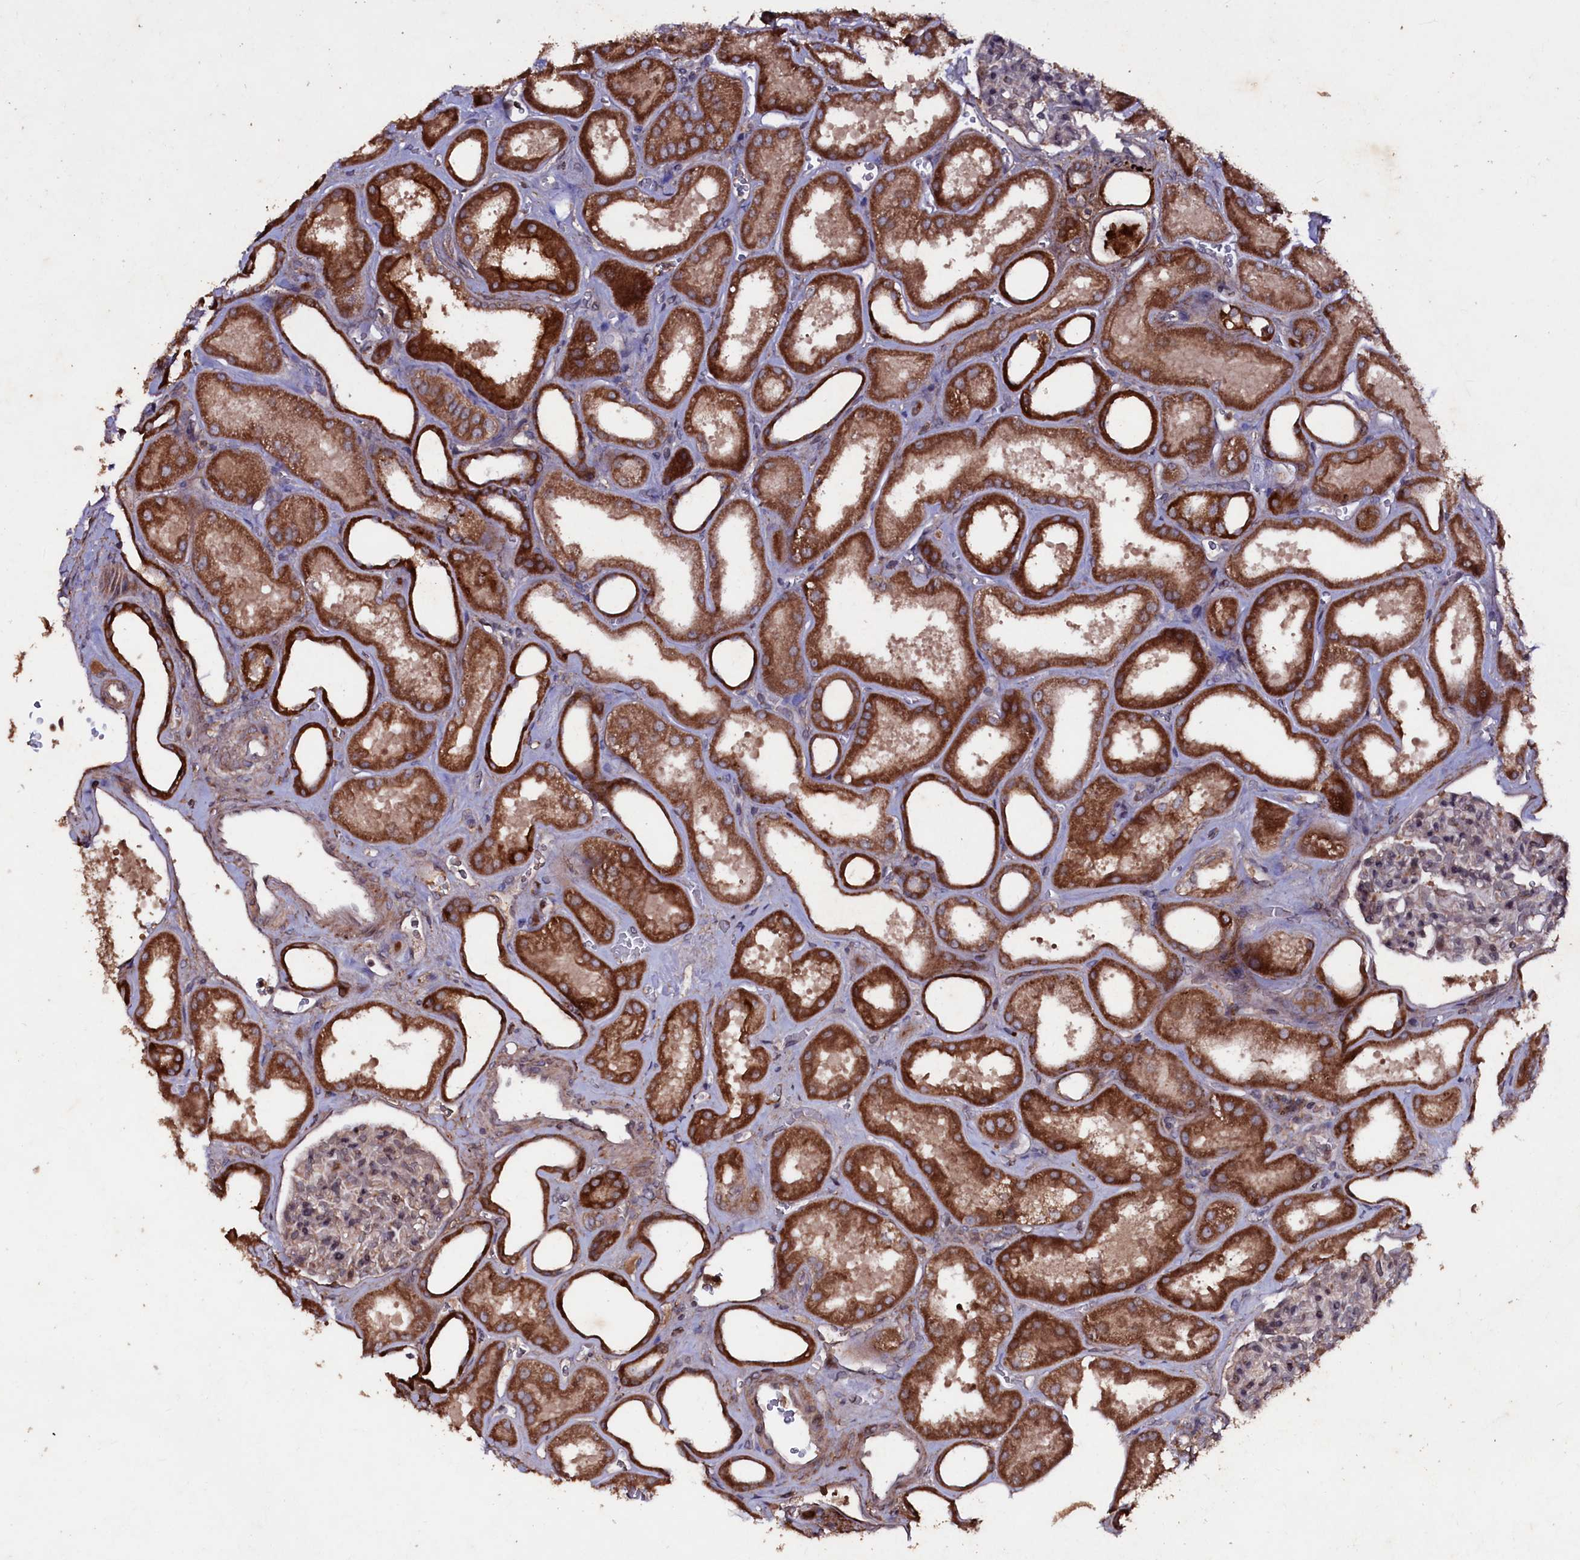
{"staining": {"intensity": "weak", "quantity": "25%-75%", "location": "cytoplasmic/membranous"}, "tissue": "kidney", "cell_type": "Cells in glomeruli", "image_type": "normal", "snomed": [{"axis": "morphology", "description": "Normal tissue, NOS"}, {"axis": "morphology", "description": "Adenocarcinoma, NOS"}, {"axis": "topography", "description": "Kidney"}], "caption": "Weak cytoplasmic/membranous positivity for a protein is present in about 25%-75% of cells in glomeruli of benign kidney using immunohistochemistry.", "gene": "MYO1H", "patient": {"sex": "female", "age": 68}}